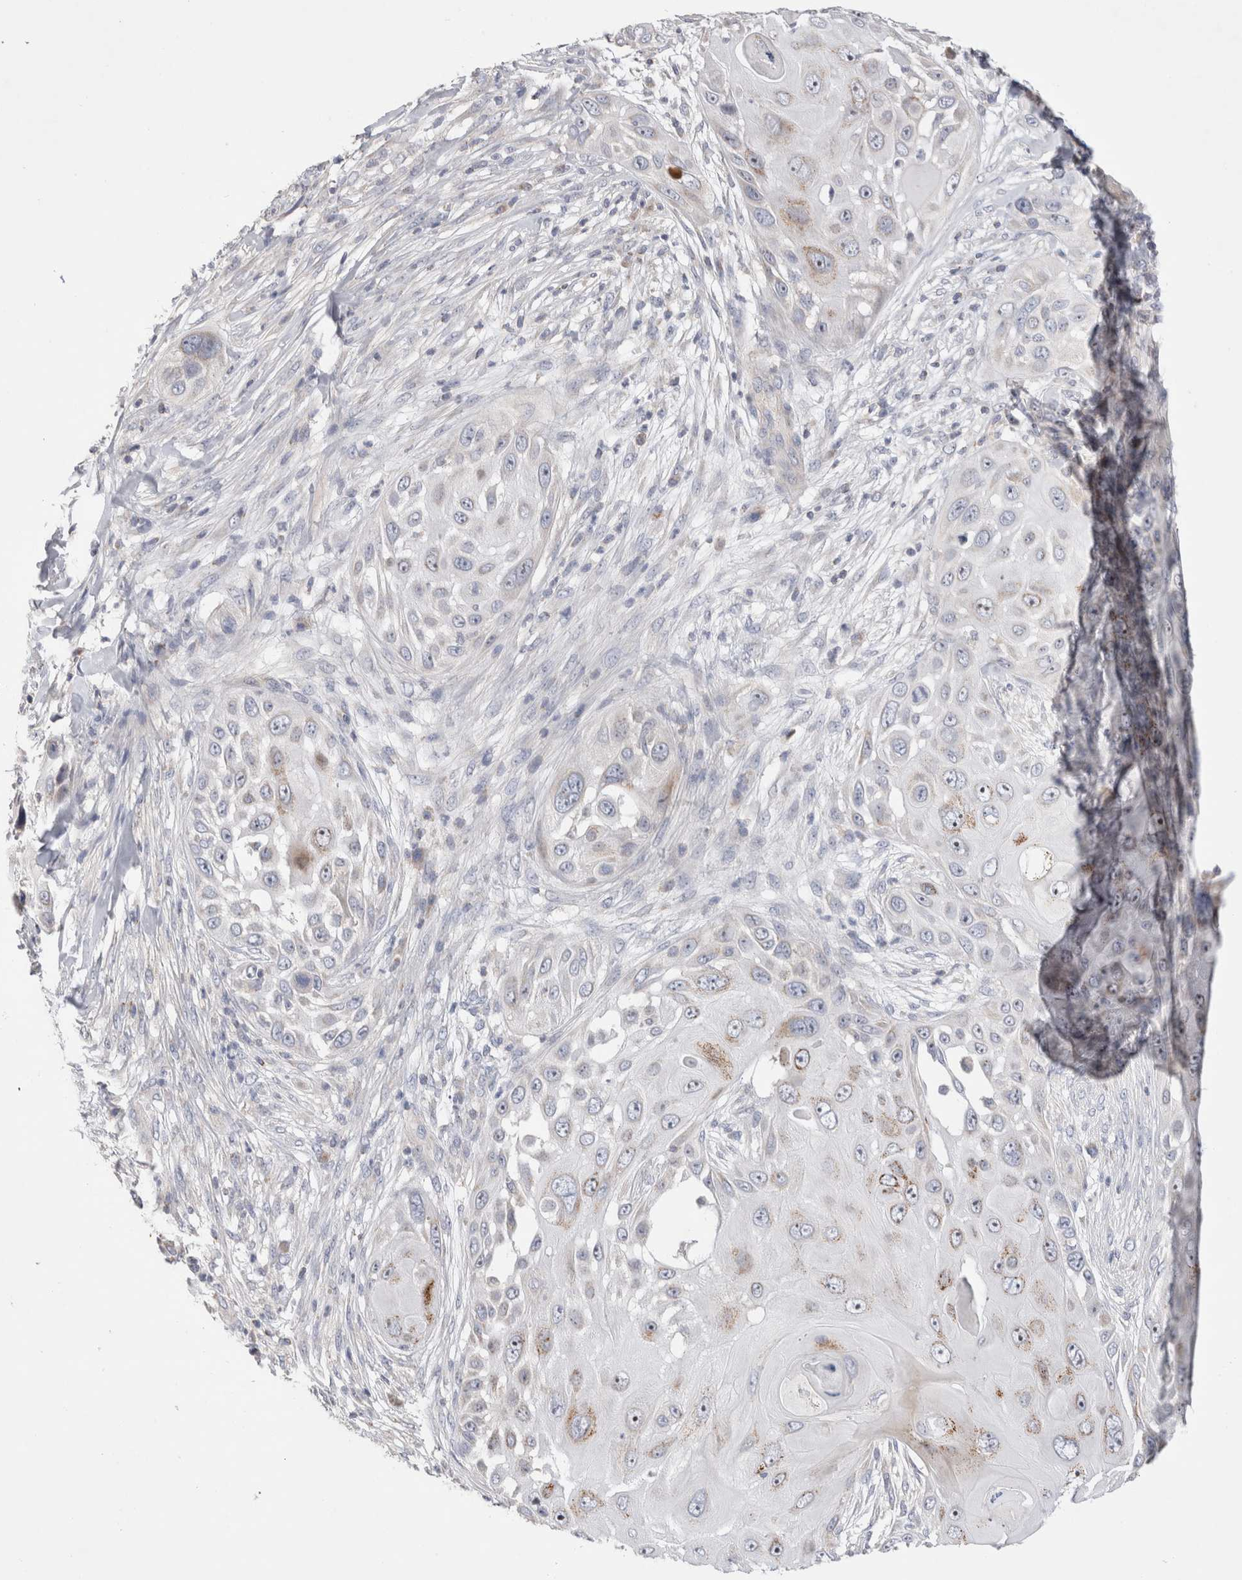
{"staining": {"intensity": "moderate", "quantity": "<25%", "location": "cytoplasmic/membranous"}, "tissue": "skin cancer", "cell_type": "Tumor cells", "image_type": "cancer", "snomed": [{"axis": "morphology", "description": "Squamous cell carcinoma, NOS"}, {"axis": "topography", "description": "Skin"}], "caption": "Immunohistochemical staining of skin squamous cell carcinoma displays low levels of moderate cytoplasmic/membranous protein positivity in approximately <25% of tumor cells.", "gene": "CHADL", "patient": {"sex": "female", "age": 44}}